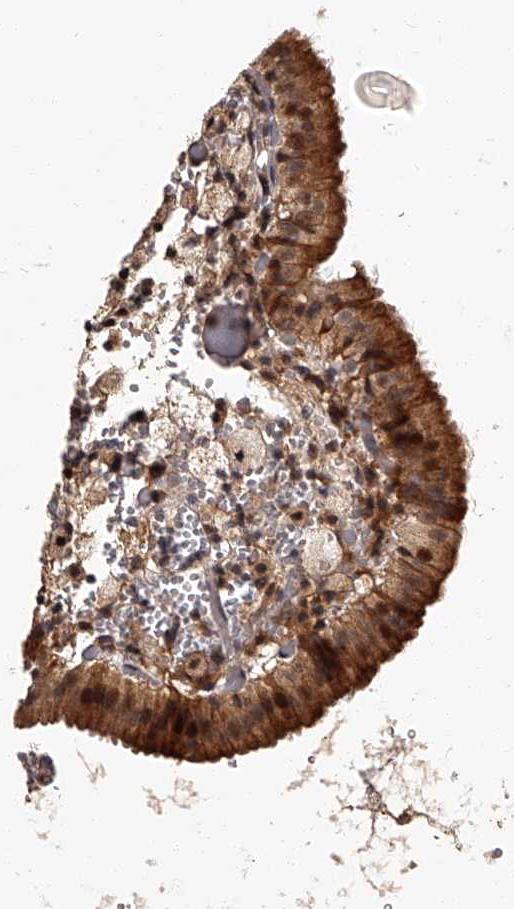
{"staining": {"intensity": "strong", "quantity": ">75%", "location": "cytoplasmic/membranous,nuclear"}, "tissue": "gallbladder", "cell_type": "Glandular cells", "image_type": "normal", "snomed": [{"axis": "morphology", "description": "Normal tissue, NOS"}, {"axis": "topography", "description": "Gallbladder"}], "caption": "High-magnification brightfield microscopy of normal gallbladder stained with DAB (3,3'-diaminobenzidine) (brown) and counterstained with hematoxylin (blue). glandular cells exhibit strong cytoplasmic/membranous,nuclear positivity is seen in about>75% of cells. Using DAB (brown) and hematoxylin (blue) stains, captured at high magnification using brightfield microscopy.", "gene": "RSC1A1", "patient": {"sex": "male", "age": 54}}